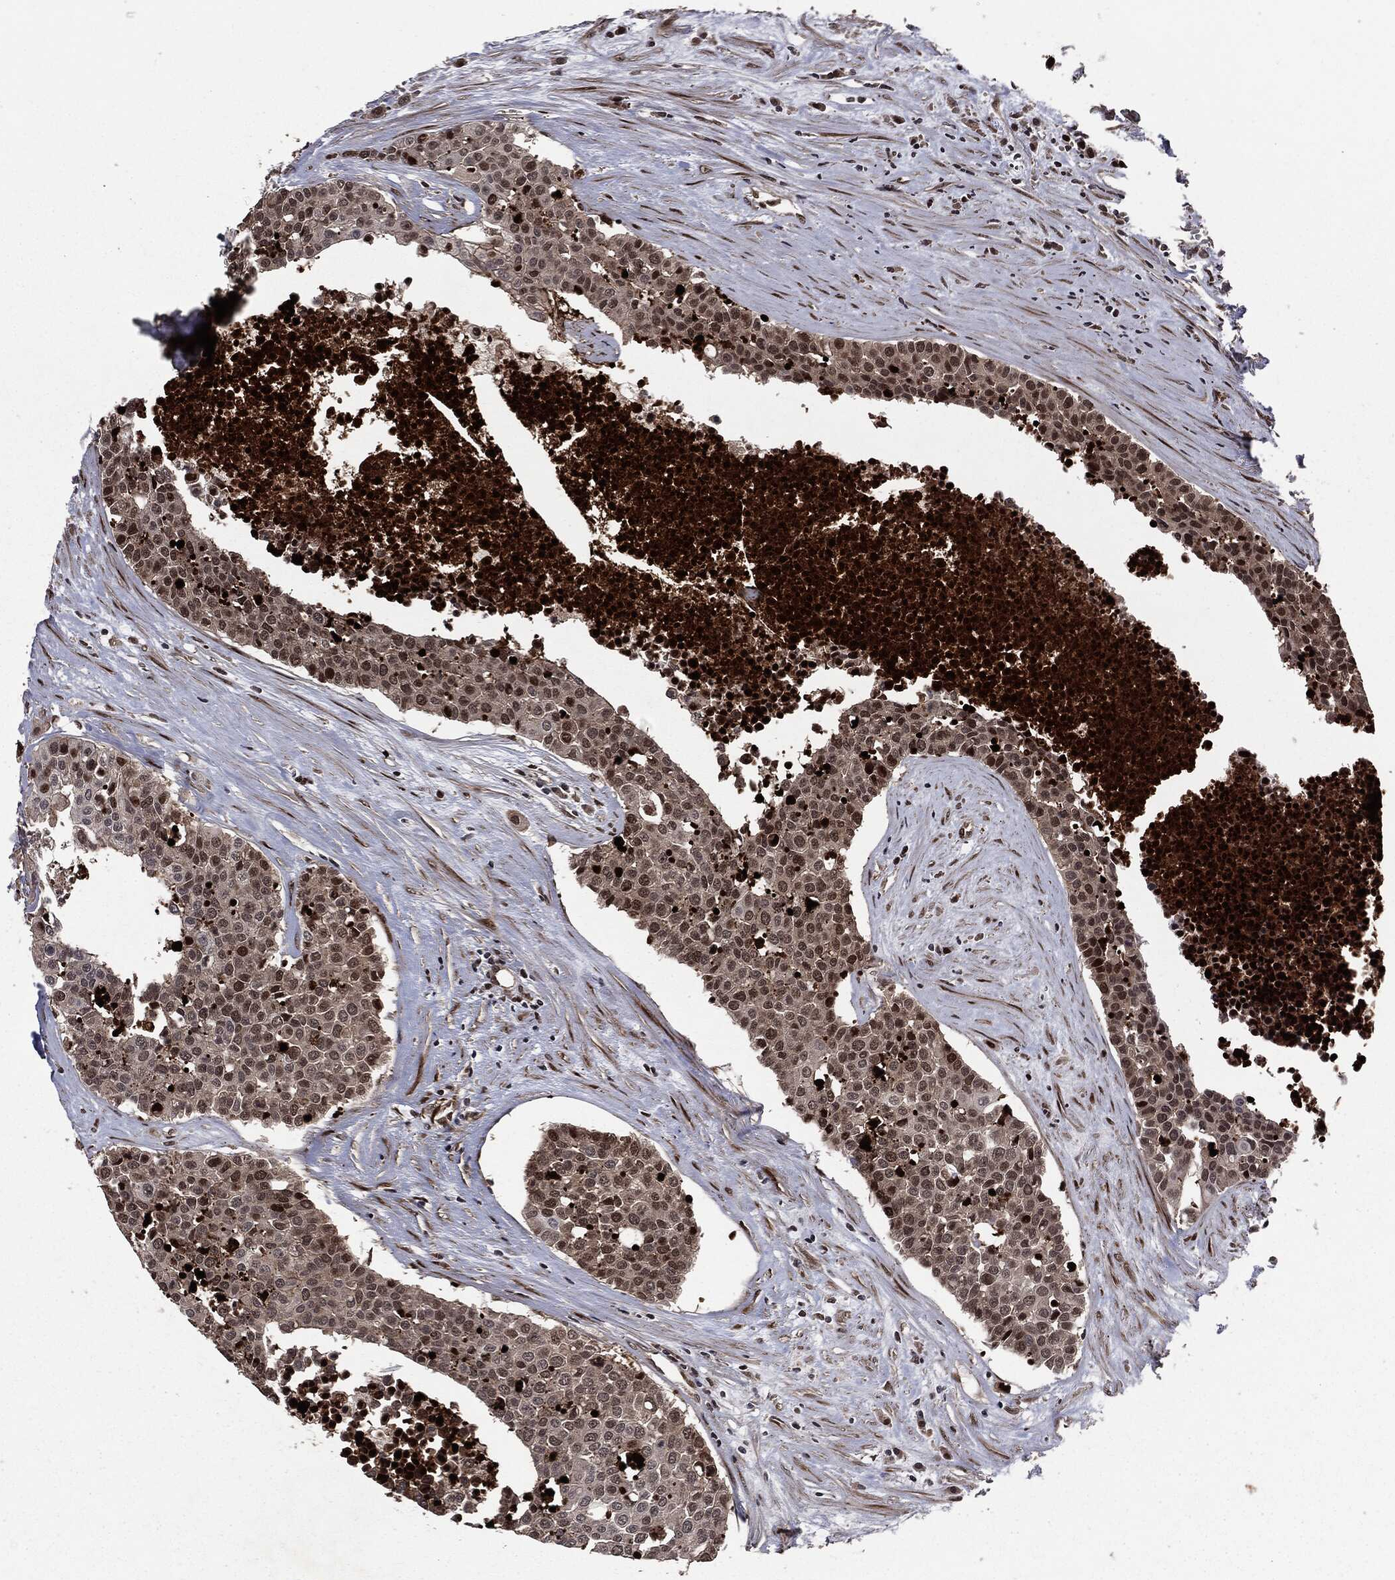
{"staining": {"intensity": "moderate", "quantity": "25%-75%", "location": "nuclear"}, "tissue": "carcinoid", "cell_type": "Tumor cells", "image_type": "cancer", "snomed": [{"axis": "morphology", "description": "Carcinoid, malignant, NOS"}, {"axis": "topography", "description": "Colon"}], "caption": "This micrograph reveals IHC staining of human carcinoid, with medium moderate nuclear positivity in about 25%-75% of tumor cells.", "gene": "SMAD4", "patient": {"sex": "male", "age": 81}}